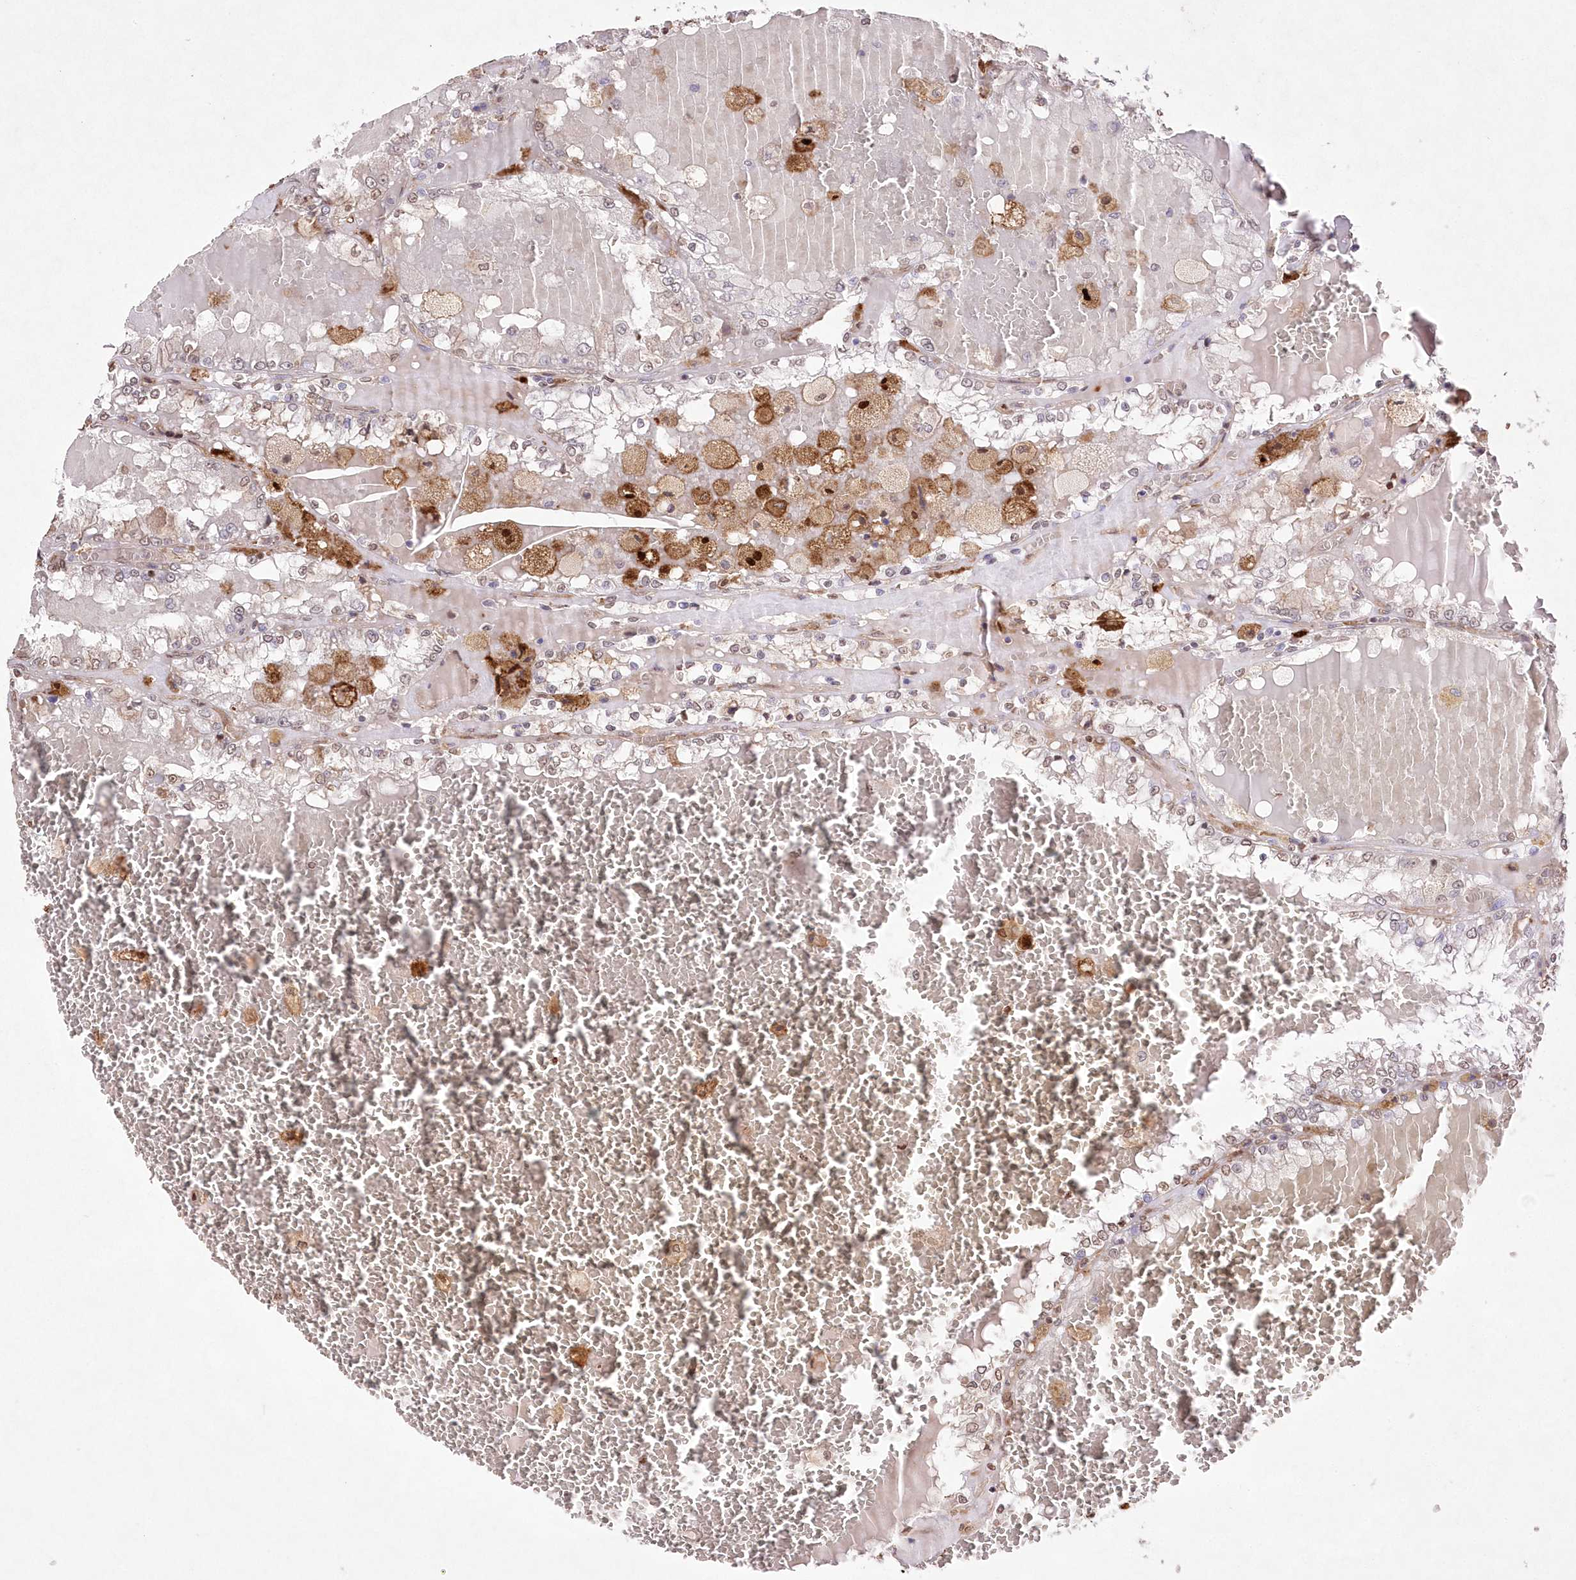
{"staining": {"intensity": "weak", "quantity": "25%-75%", "location": "nuclear"}, "tissue": "renal cancer", "cell_type": "Tumor cells", "image_type": "cancer", "snomed": [{"axis": "morphology", "description": "Adenocarcinoma, NOS"}, {"axis": "topography", "description": "Kidney"}], "caption": "Immunohistochemical staining of adenocarcinoma (renal) displays weak nuclear protein expression in about 25%-75% of tumor cells.", "gene": "FCHO2", "patient": {"sex": "female", "age": 56}}